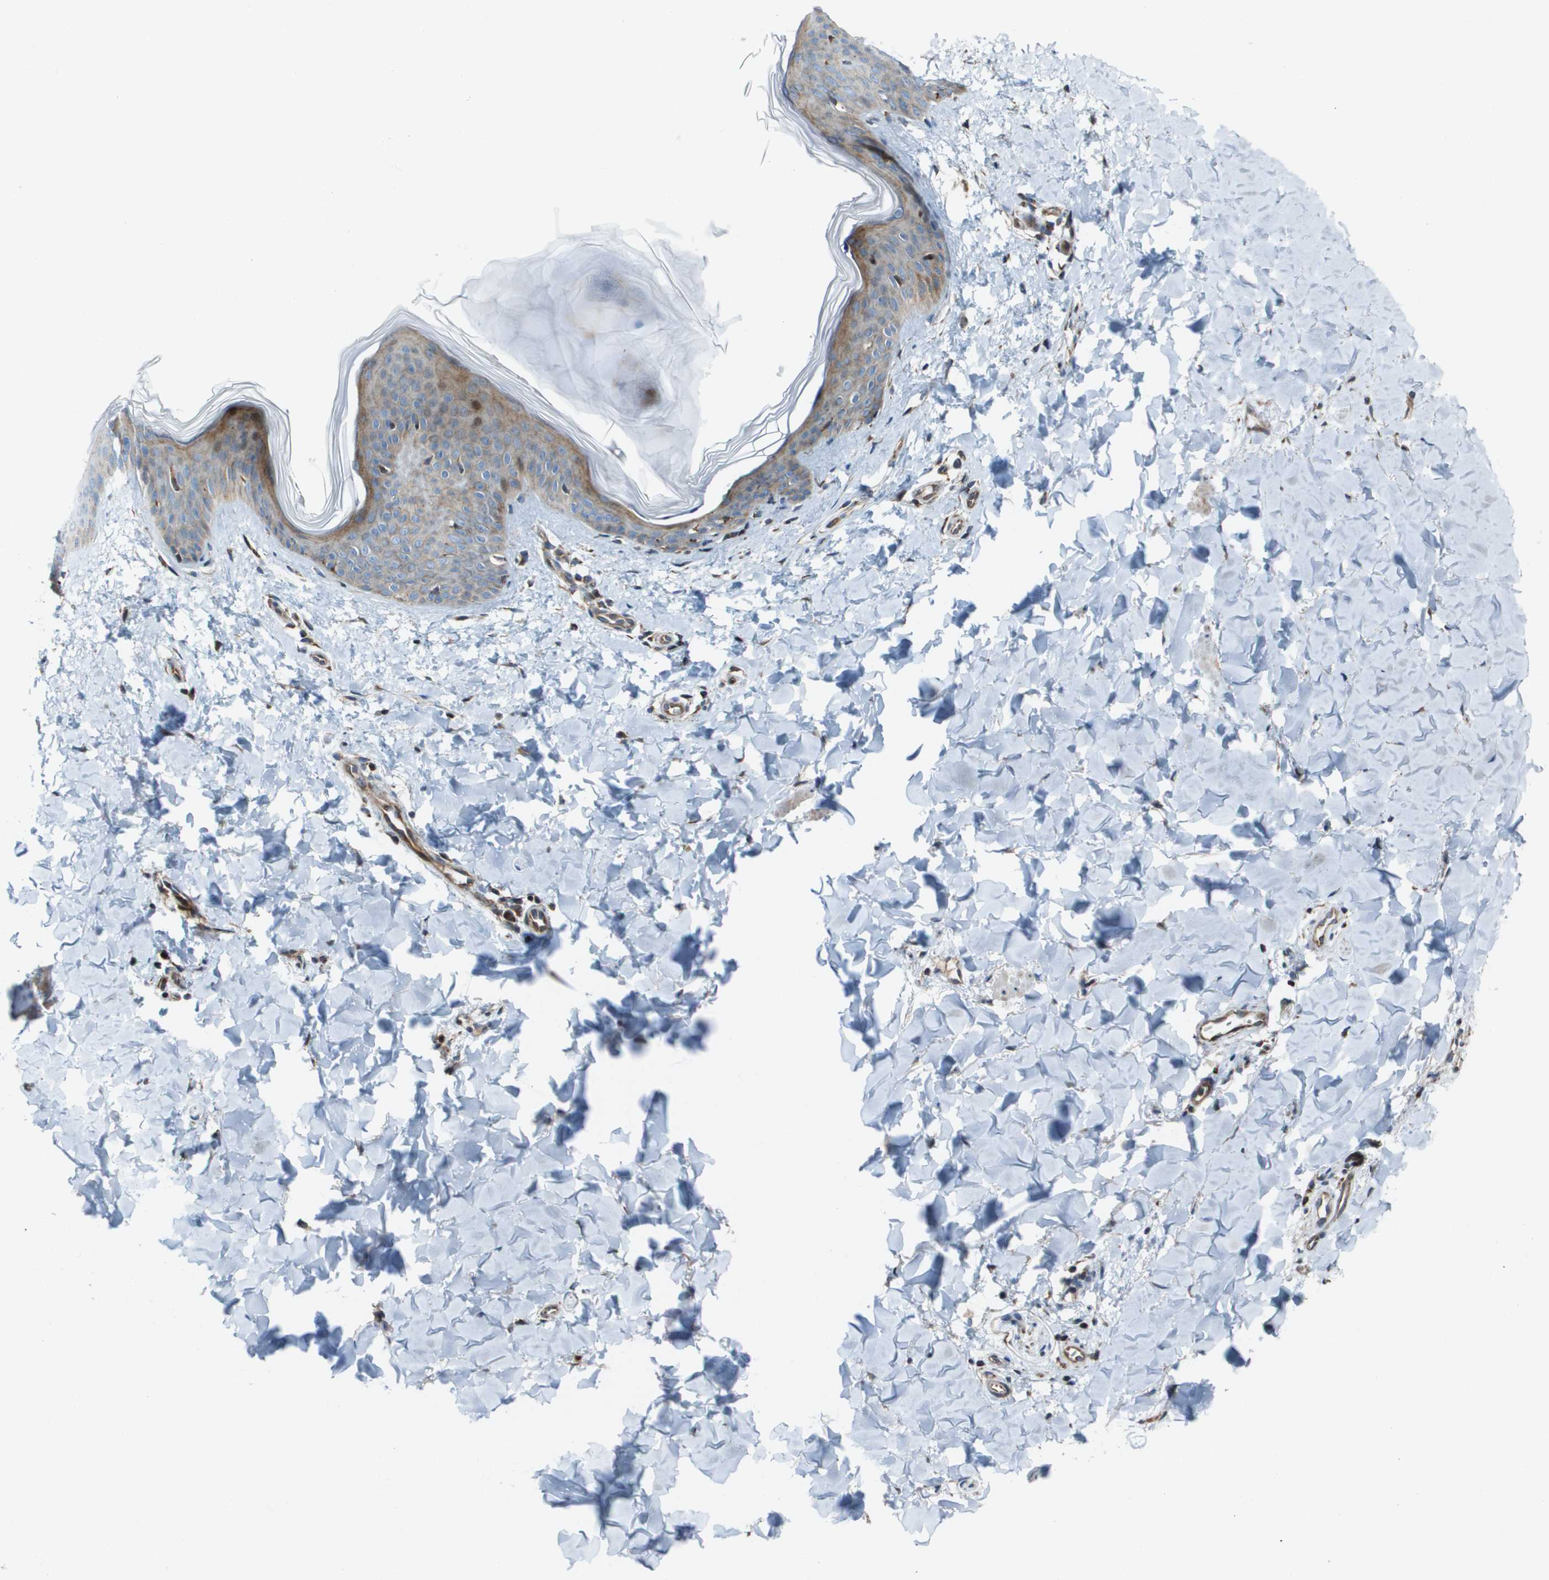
{"staining": {"intensity": "moderate", "quantity": ">75%", "location": "cytoplasmic/membranous"}, "tissue": "skin", "cell_type": "Fibroblasts", "image_type": "normal", "snomed": [{"axis": "morphology", "description": "Normal tissue, NOS"}, {"axis": "topography", "description": "Skin"}], "caption": "Fibroblasts reveal medium levels of moderate cytoplasmic/membranous expression in about >75% of cells in normal human skin. The staining is performed using DAB brown chromogen to label protein expression. The nuclei are counter-stained blue using hematoxylin.", "gene": "MGAT3", "patient": {"sex": "female", "age": 17}}